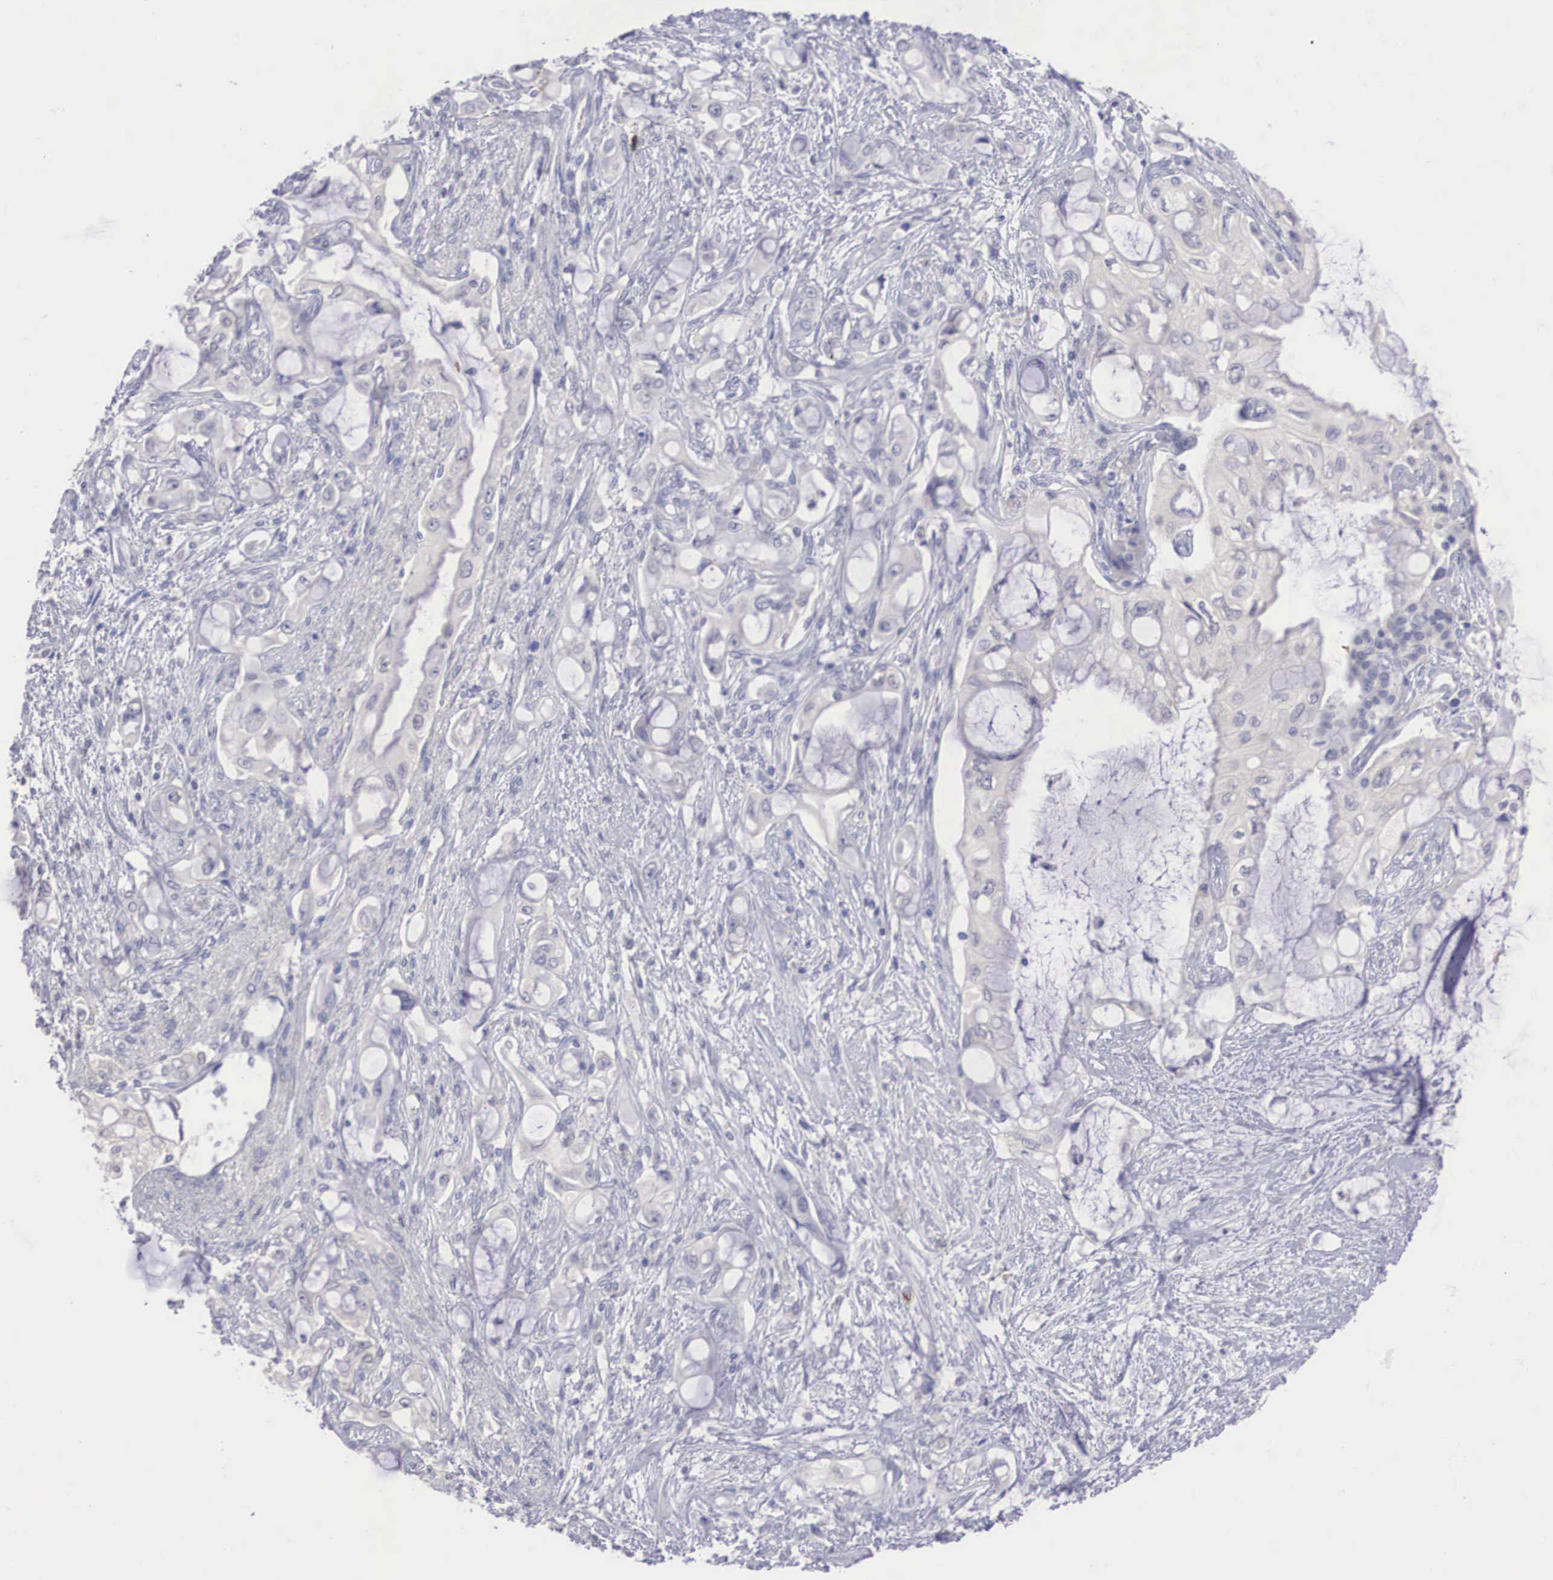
{"staining": {"intensity": "negative", "quantity": "none", "location": "none"}, "tissue": "pancreatic cancer", "cell_type": "Tumor cells", "image_type": "cancer", "snomed": [{"axis": "morphology", "description": "Adenocarcinoma, NOS"}, {"axis": "topography", "description": "Pancreas"}], "caption": "High power microscopy photomicrograph of an immunohistochemistry image of pancreatic cancer (adenocarcinoma), revealing no significant expression in tumor cells. Brightfield microscopy of immunohistochemistry (IHC) stained with DAB (brown) and hematoxylin (blue), captured at high magnification.", "gene": "REPS2", "patient": {"sex": "female", "age": 70}}